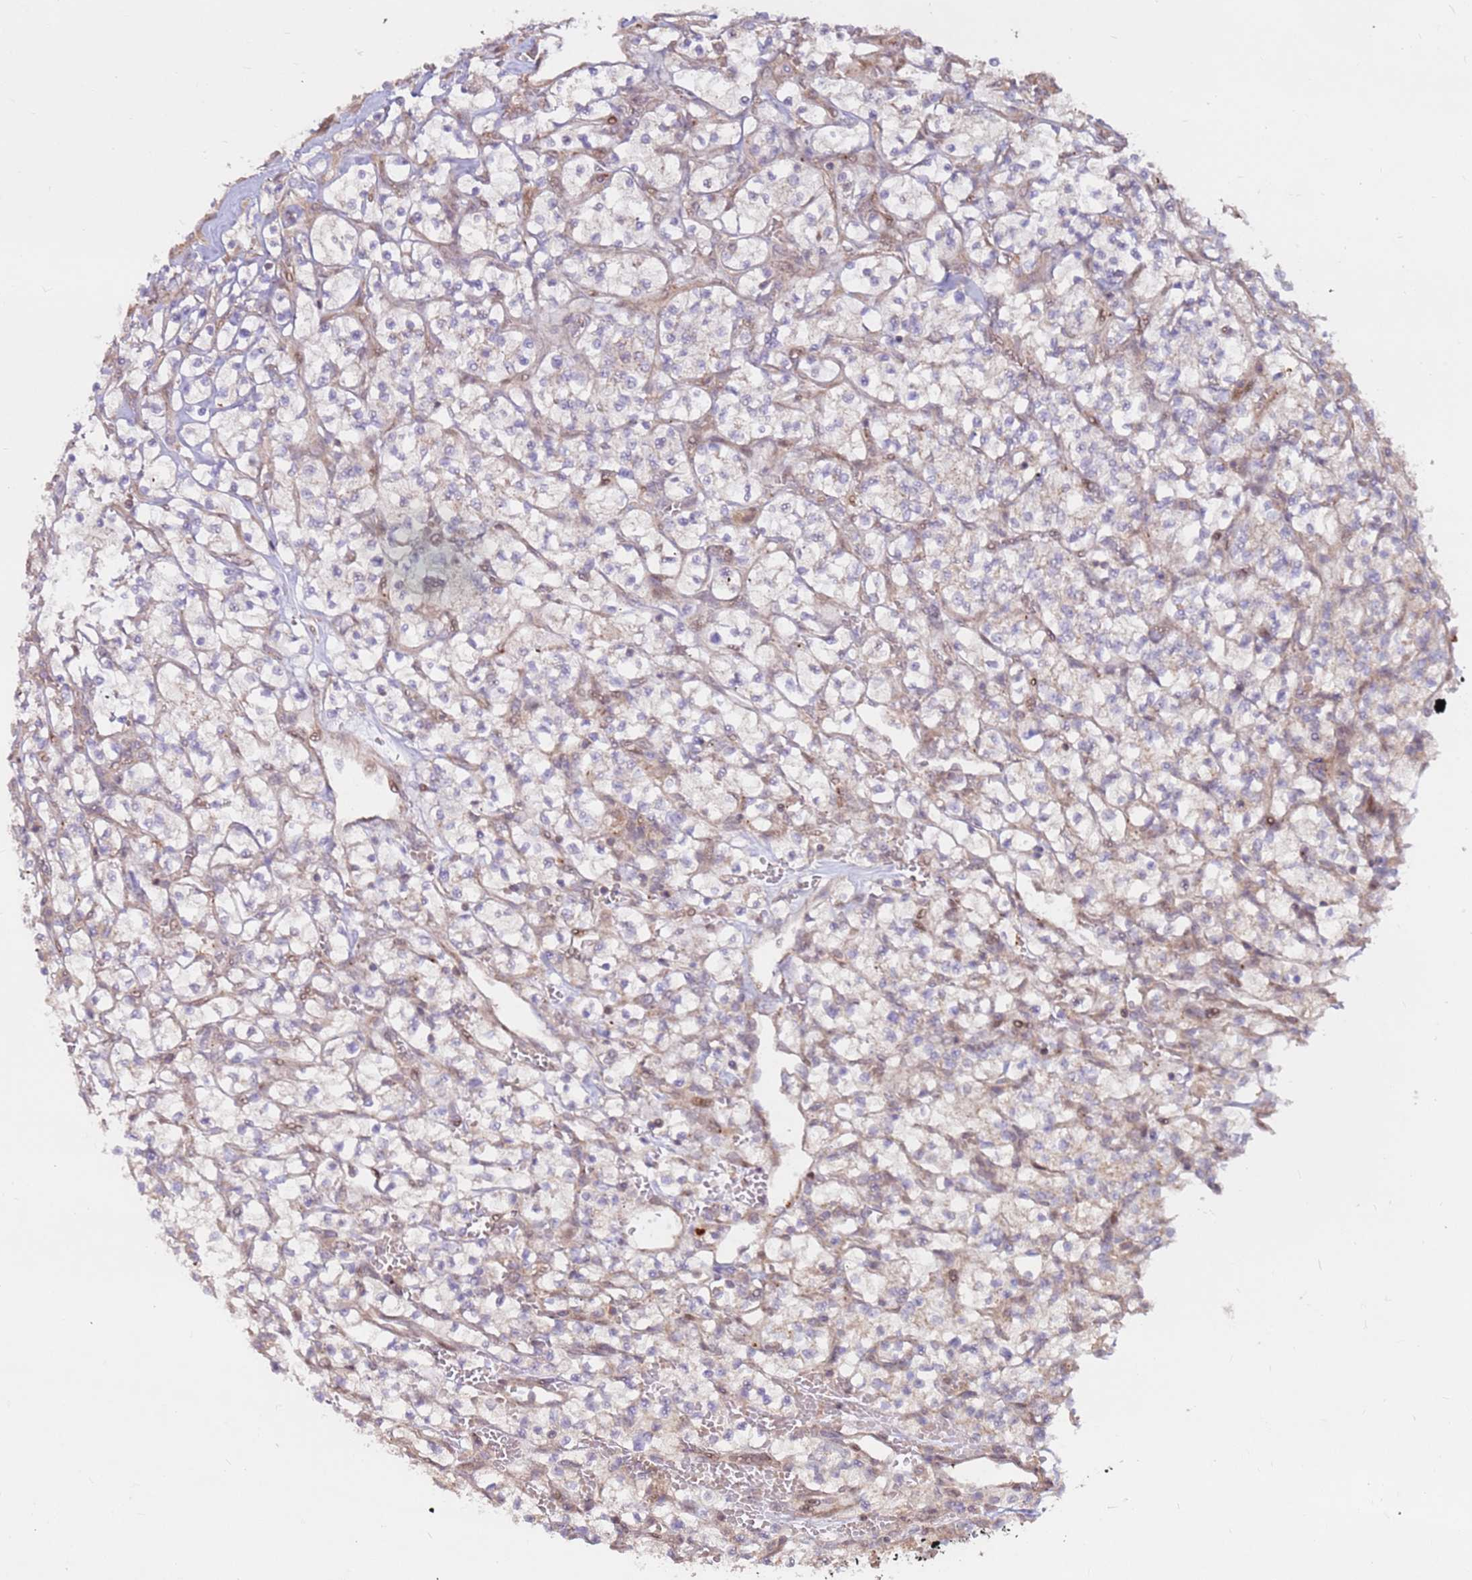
{"staining": {"intensity": "negative", "quantity": "none", "location": "none"}, "tissue": "renal cancer", "cell_type": "Tumor cells", "image_type": "cancer", "snomed": [{"axis": "morphology", "description": "Adenocarcinoma, NOS"}, {"axis": "topography", "description": "Kidney"}], "caption": "IHC of adenocarcinoma (renal) exhibits no positivity in tumor cells.", "gene": "CCDC112", "patient": {"sex": "female", "age": 64}}